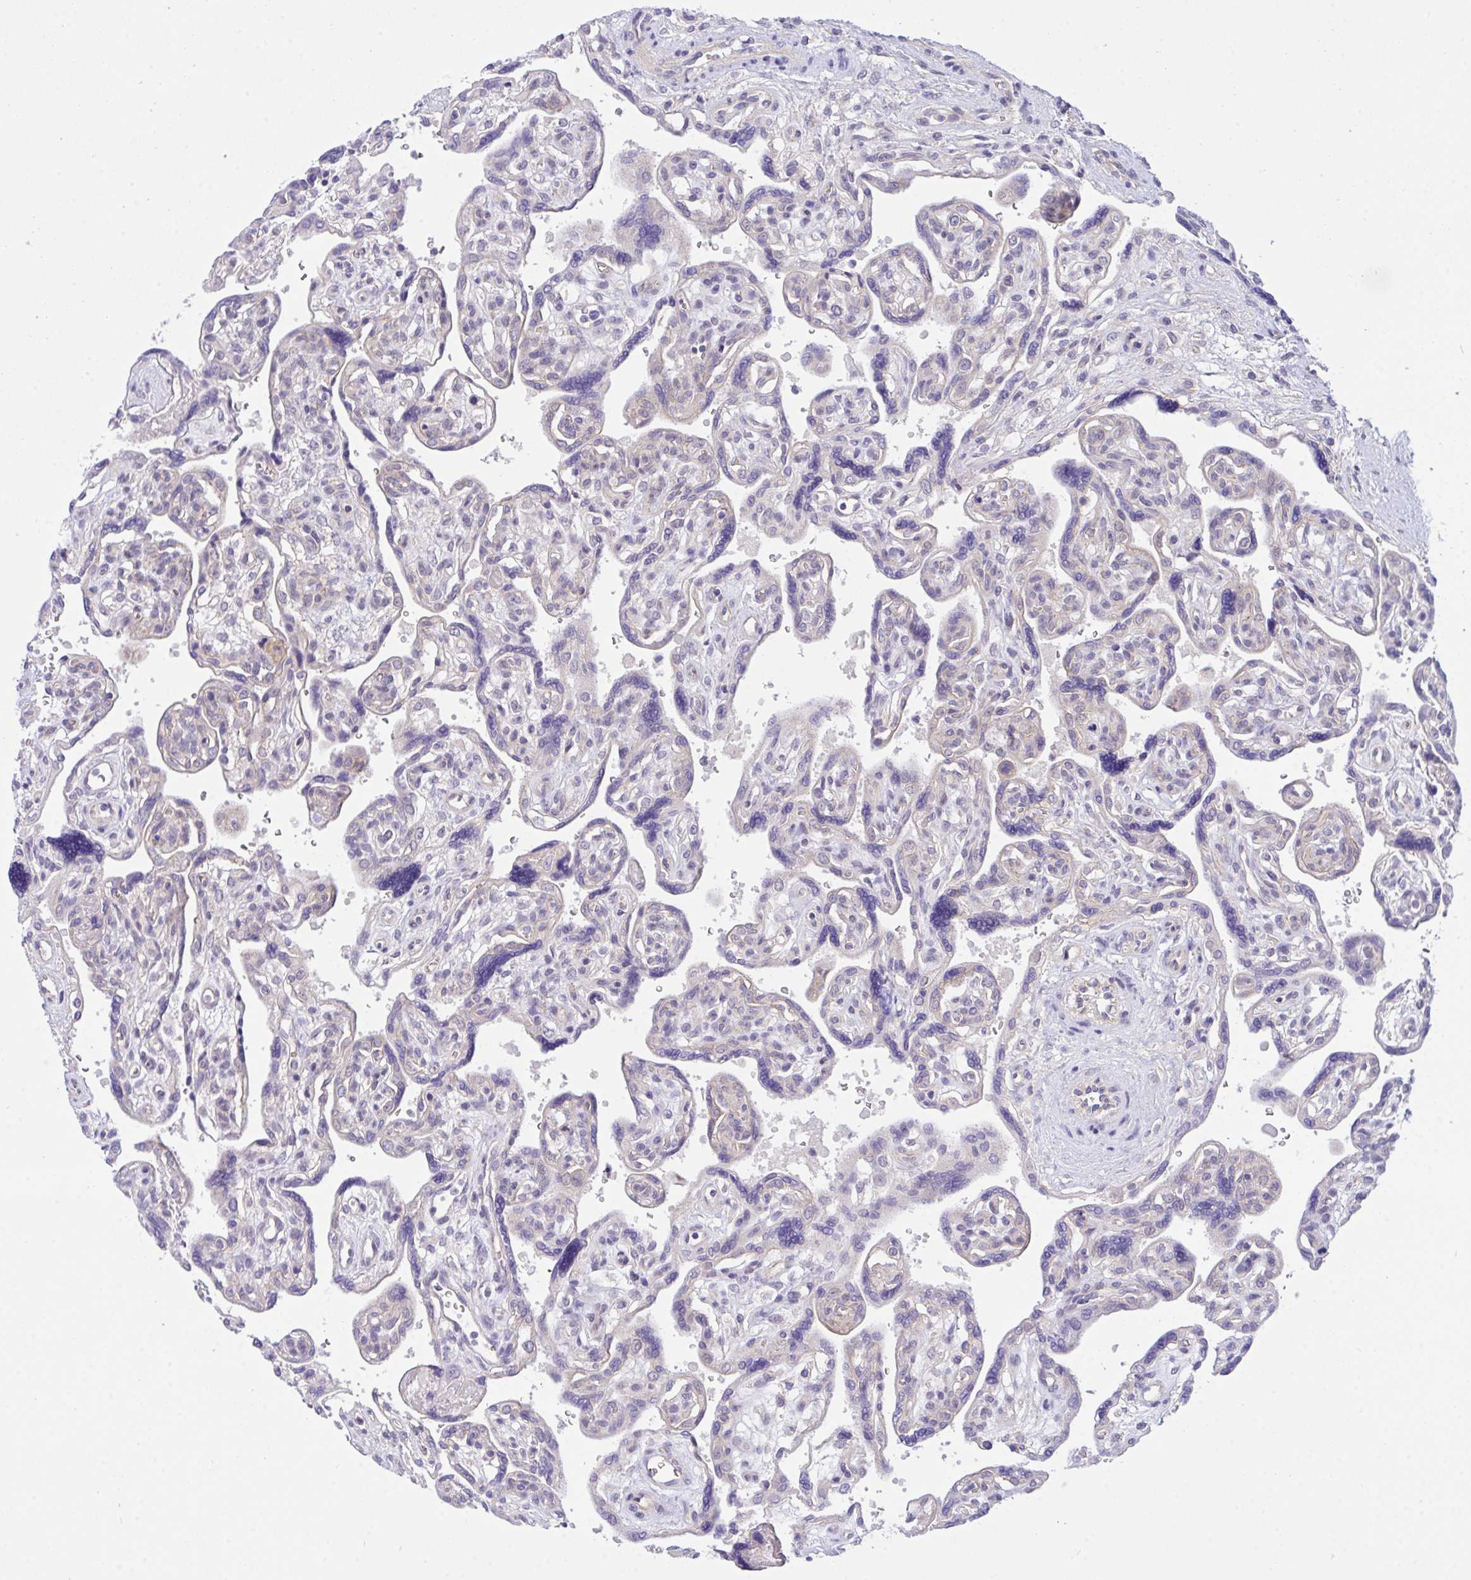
{"staining": {"intensity": "negative", "quantity": "none", "location": "none"}, "tissue": "placenta", "cell_type": "Decidual cells", "image_type": "normal", "snomed": [{"axis": "morphology", "description": "Normal tissue, NOS"}, {"axis": "topography", "description": "Placenta"}], "caption": "Human placenta stained for a protein using immunohistochemistry (IHC) displays no positivity in decidual cells.", "gene": "HOXD12", "patient": {"sex": "female", "age": 39}}